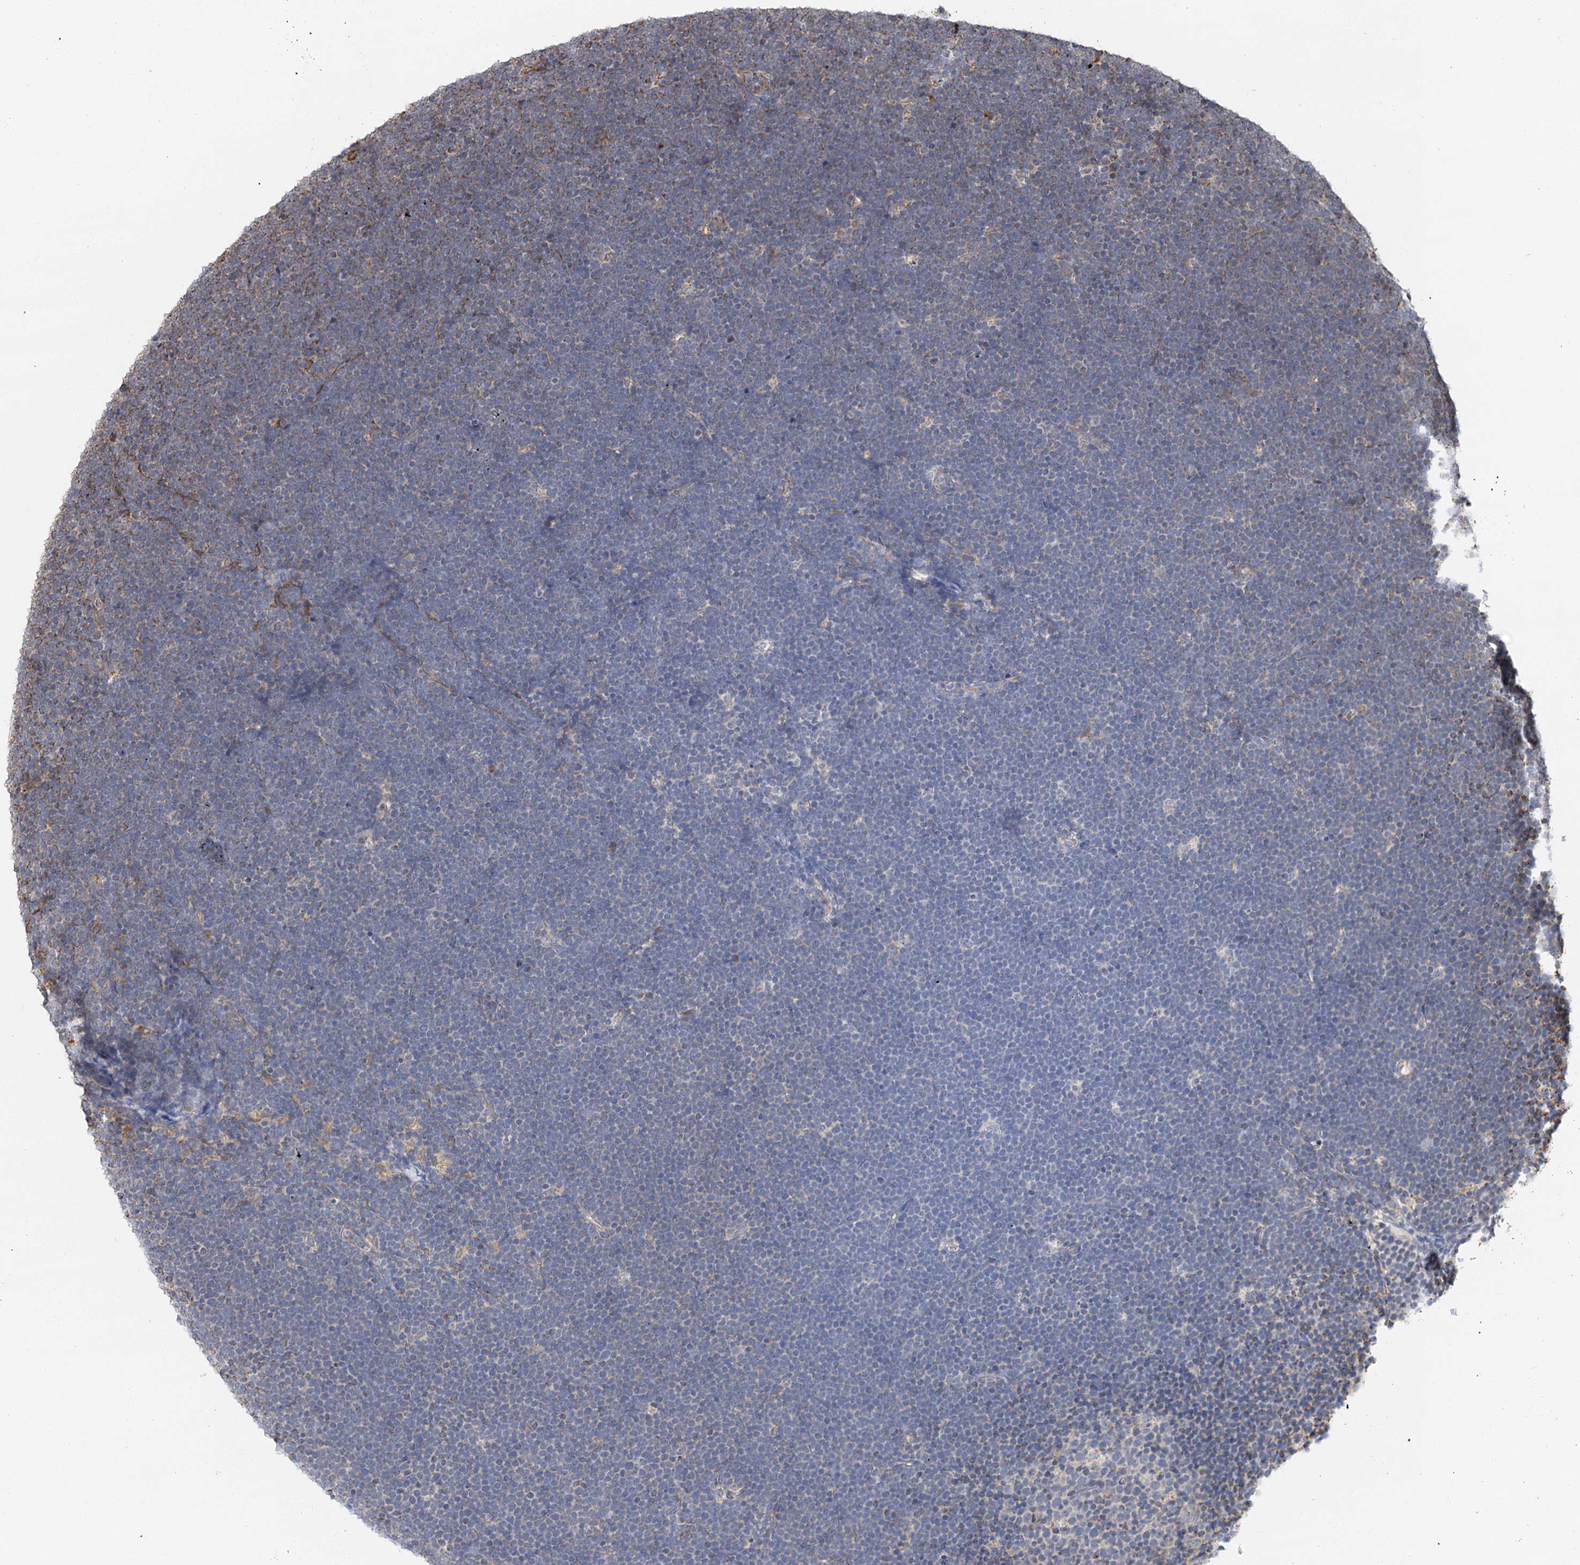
{"staining": {"intensity": "weak", "quantity": "<25%", "location": "cytoplasmic/membranous"}, "tissue": "lymphoma", "cell_type": "Tumor cells", "image_type": "cancer", "snomed": [{"axis": "morphology", "description": "Malignant lymphoma, non-Hodgkin's type, High grade"}, {"axis": "topography", "description": "Lymph node"}], "caption": "Human lymphoma stained for a protein using IHC exhibits no expression in tumor cells.", "gene": "IL11RA", "patient": {"sex": "male", "age": 13}}